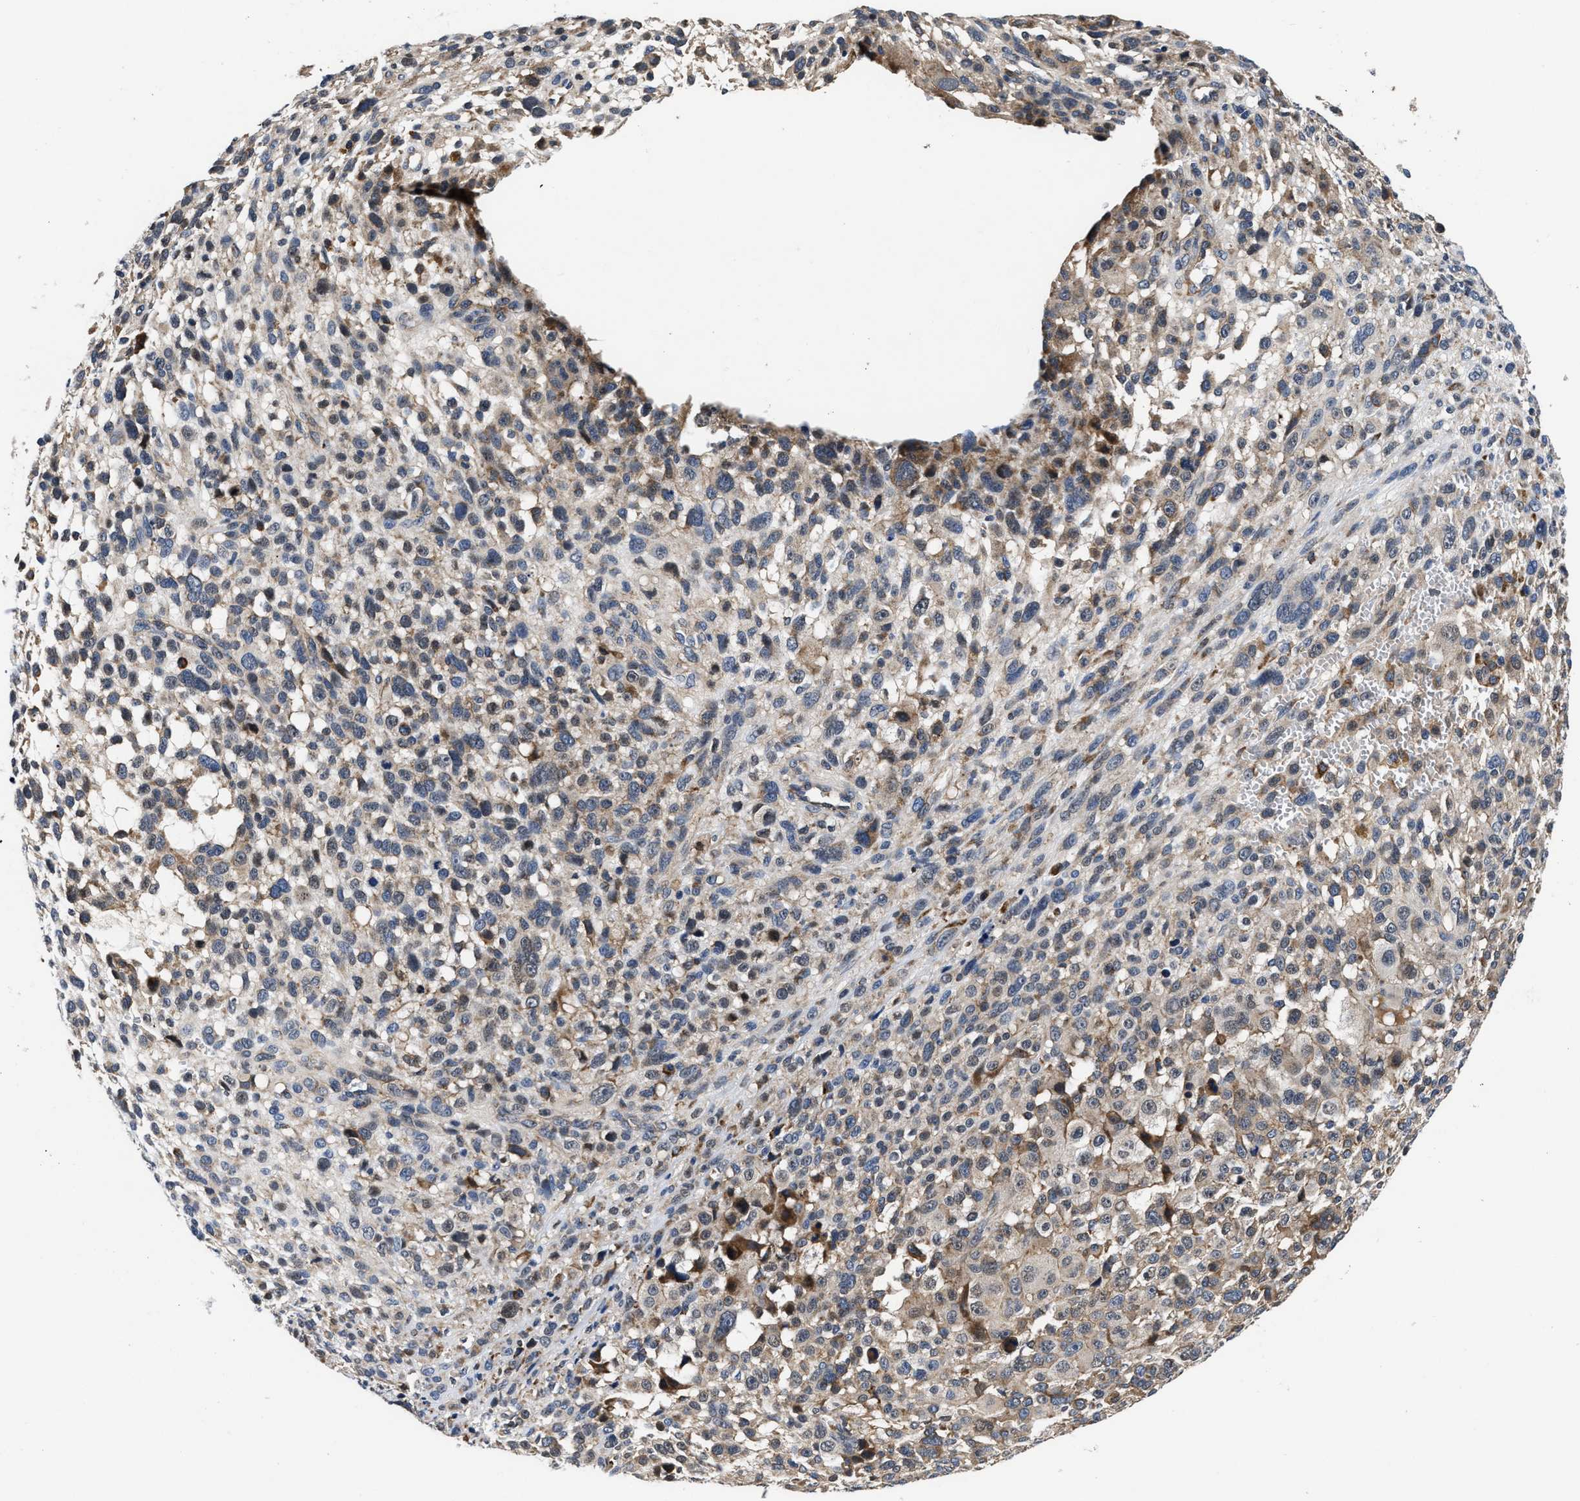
{"staining": {"intensity": "weak", "quantity": "25%-75%", "location": "cytoplasmic/membranous"}, "tissue": "melanoma", "cell_type": "Tumor cells", "image_type": "cancer", "snomed": [{"axis": "morphology", "description": "Malignant melanoma, NOS"}, {"axis": "topography", "description": "Skin"}], "caption": "Weak cytoplasmic/membranous positivity for a protein is present in approximately 25%-75% of tumor cells of melanoma using immunohistochemistry (IHC).", "gene": "SLC12A2", "patient": {"sex": "female", "age": 55}}